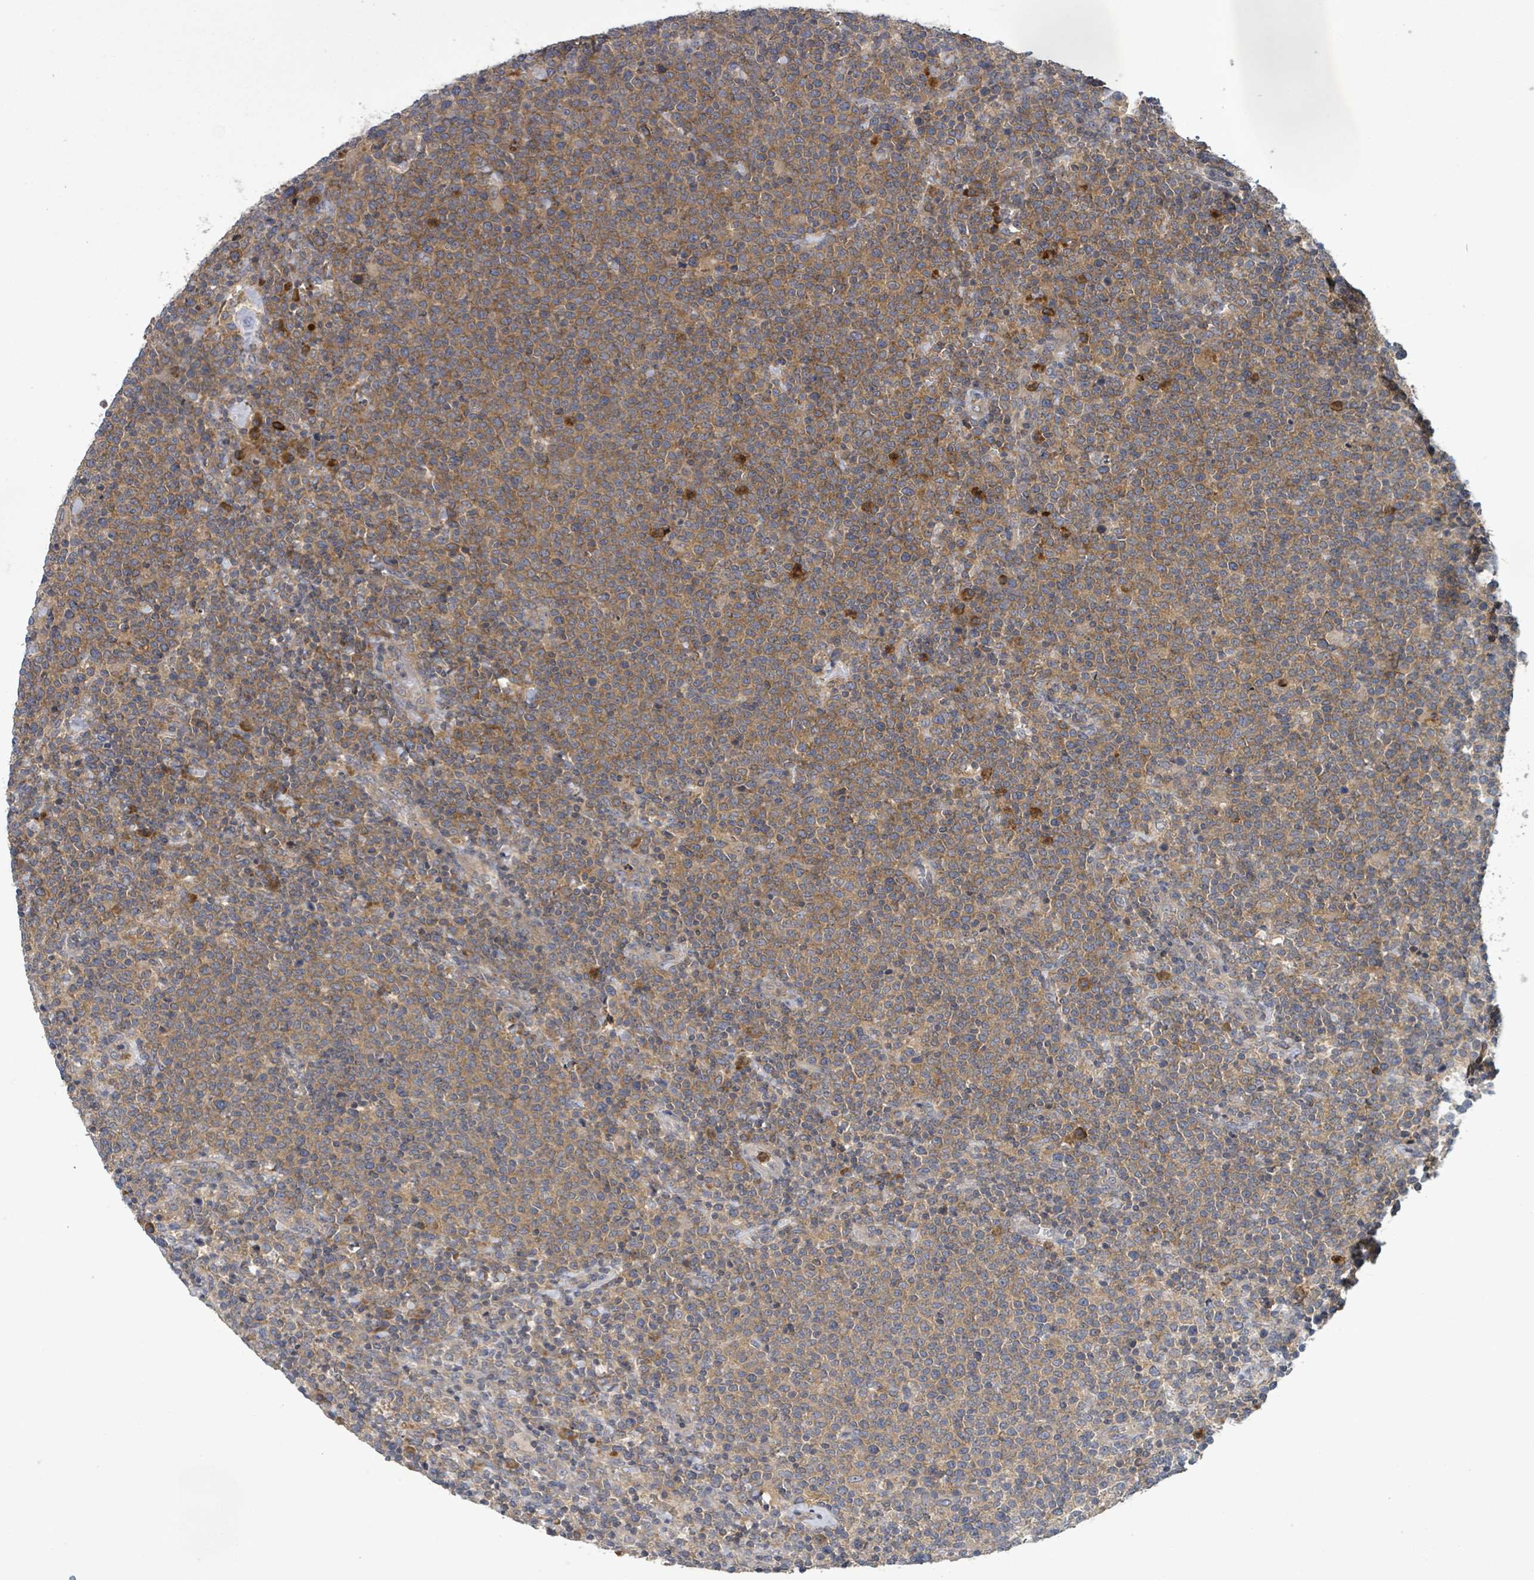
{"staining": {"intensity": "moderate", "quantity": ">75%", "location": "cytoplasmic/membranous"}, "tissue": "lymphoma", "cell_type": "Tumor cells", "image_type": "cancer", "snomed": [{"axis": "morphology", "description": "Malignant lymphoma, non-Hodgkin's type, High grade"}, {"axis": "topography", "description": "Lymph node"}], "caption": "Human high-grade malignant lymphoma, non-Hodgkin's type stained with a protein marker demonstrates moderate staining in tumor cells.", "gene": "SERPINE3", "patient": {"sex": "male", "age": 61}}